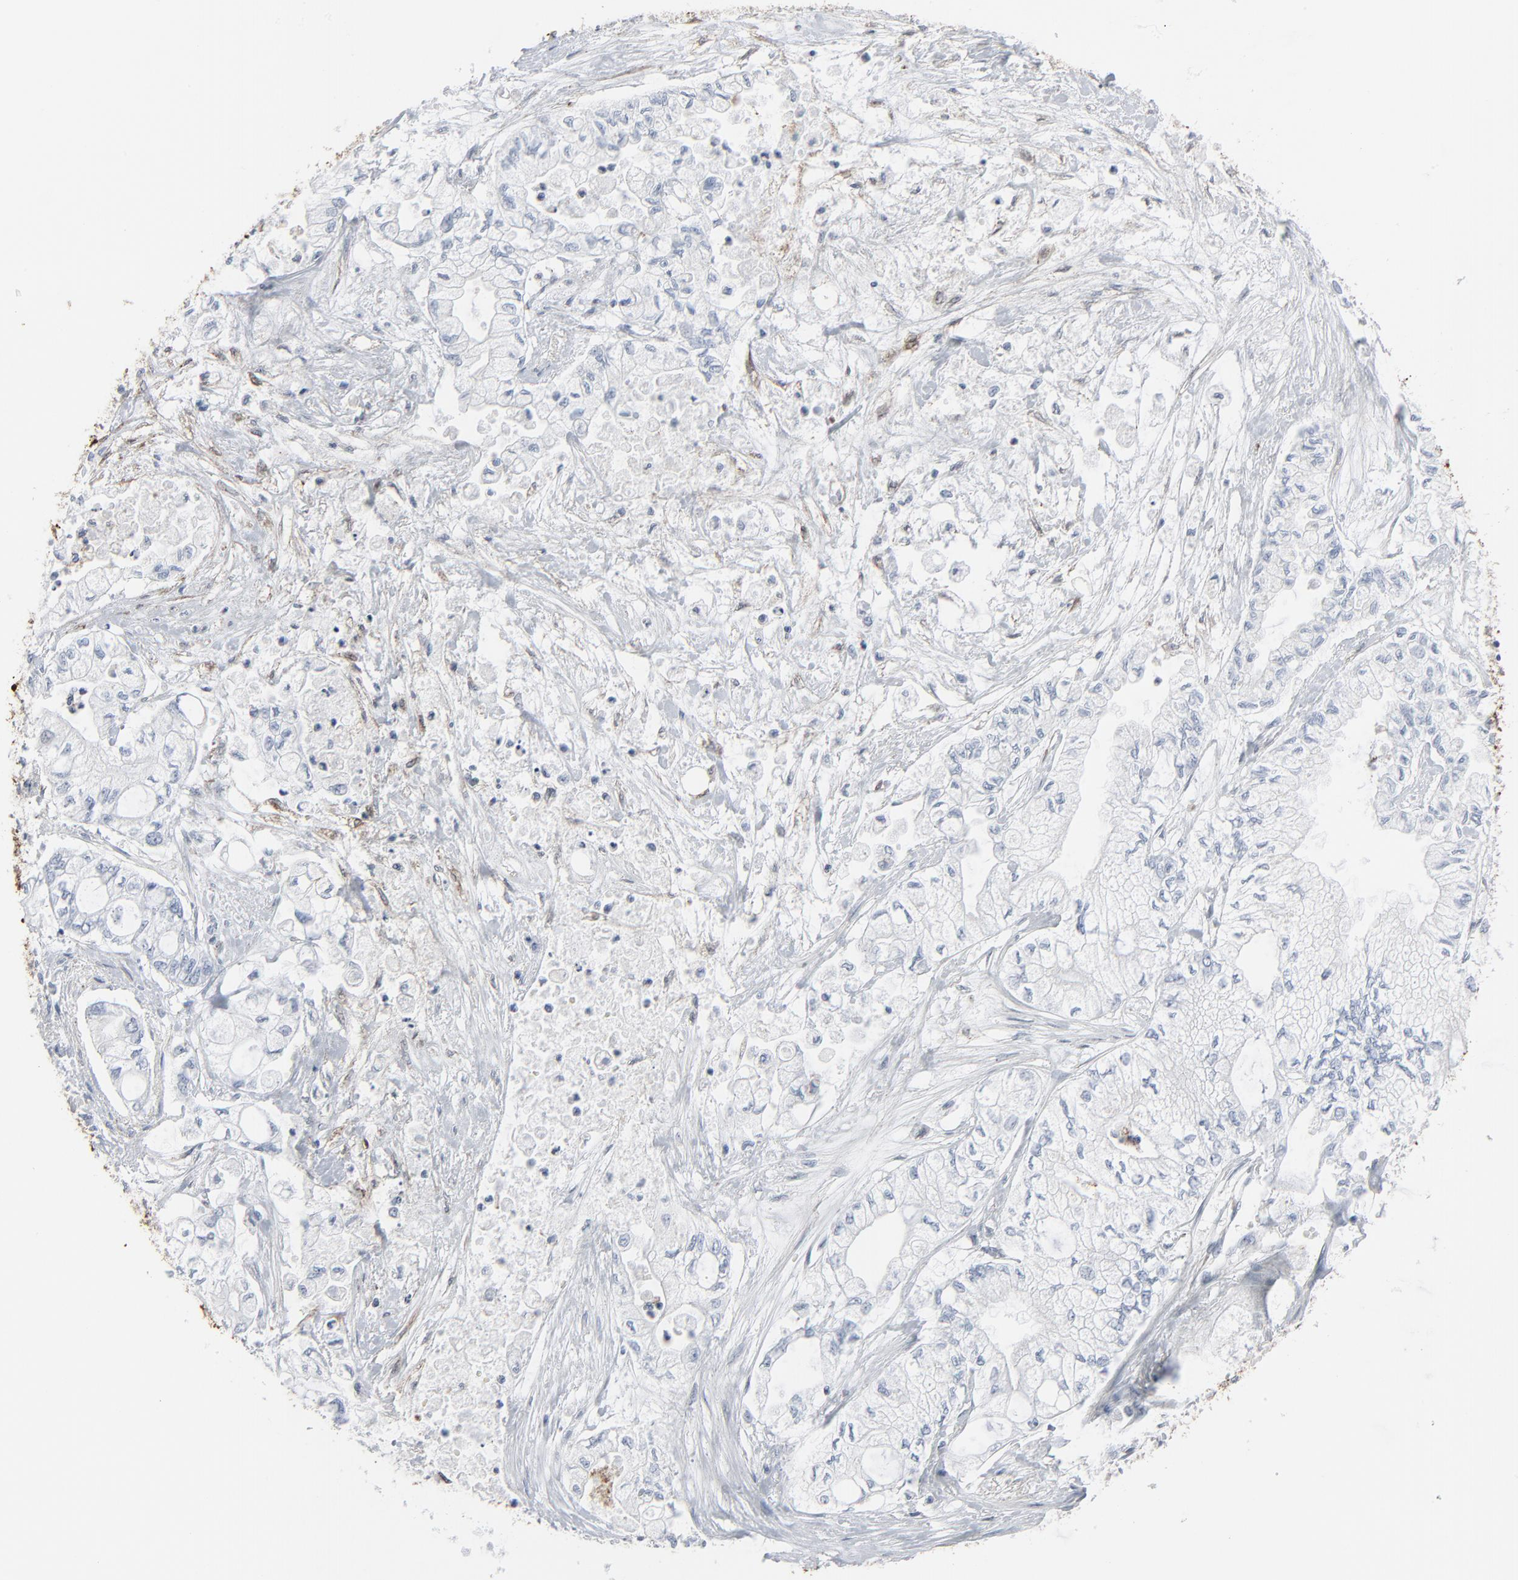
{"staining": {"intensity": "negative", "quantity": "none", "location": "none"}, "tissue": "pancreatic cancer", "cell_type": "Tumor cells", "image_type": "cancer", "snomed": [{"axis": "morphology", "description": "Adenocarcinoma, NOS"}, {"axis": "topography", "description": "Pancreas"}], "caption": "A high-resolution histopathology image shows immunohistochemistry staining of pancreatic cancer, which displays no significant positivity in tumor cells.", "gene": "PHGDH", "patient": {"sex": "male", "age": 79}}